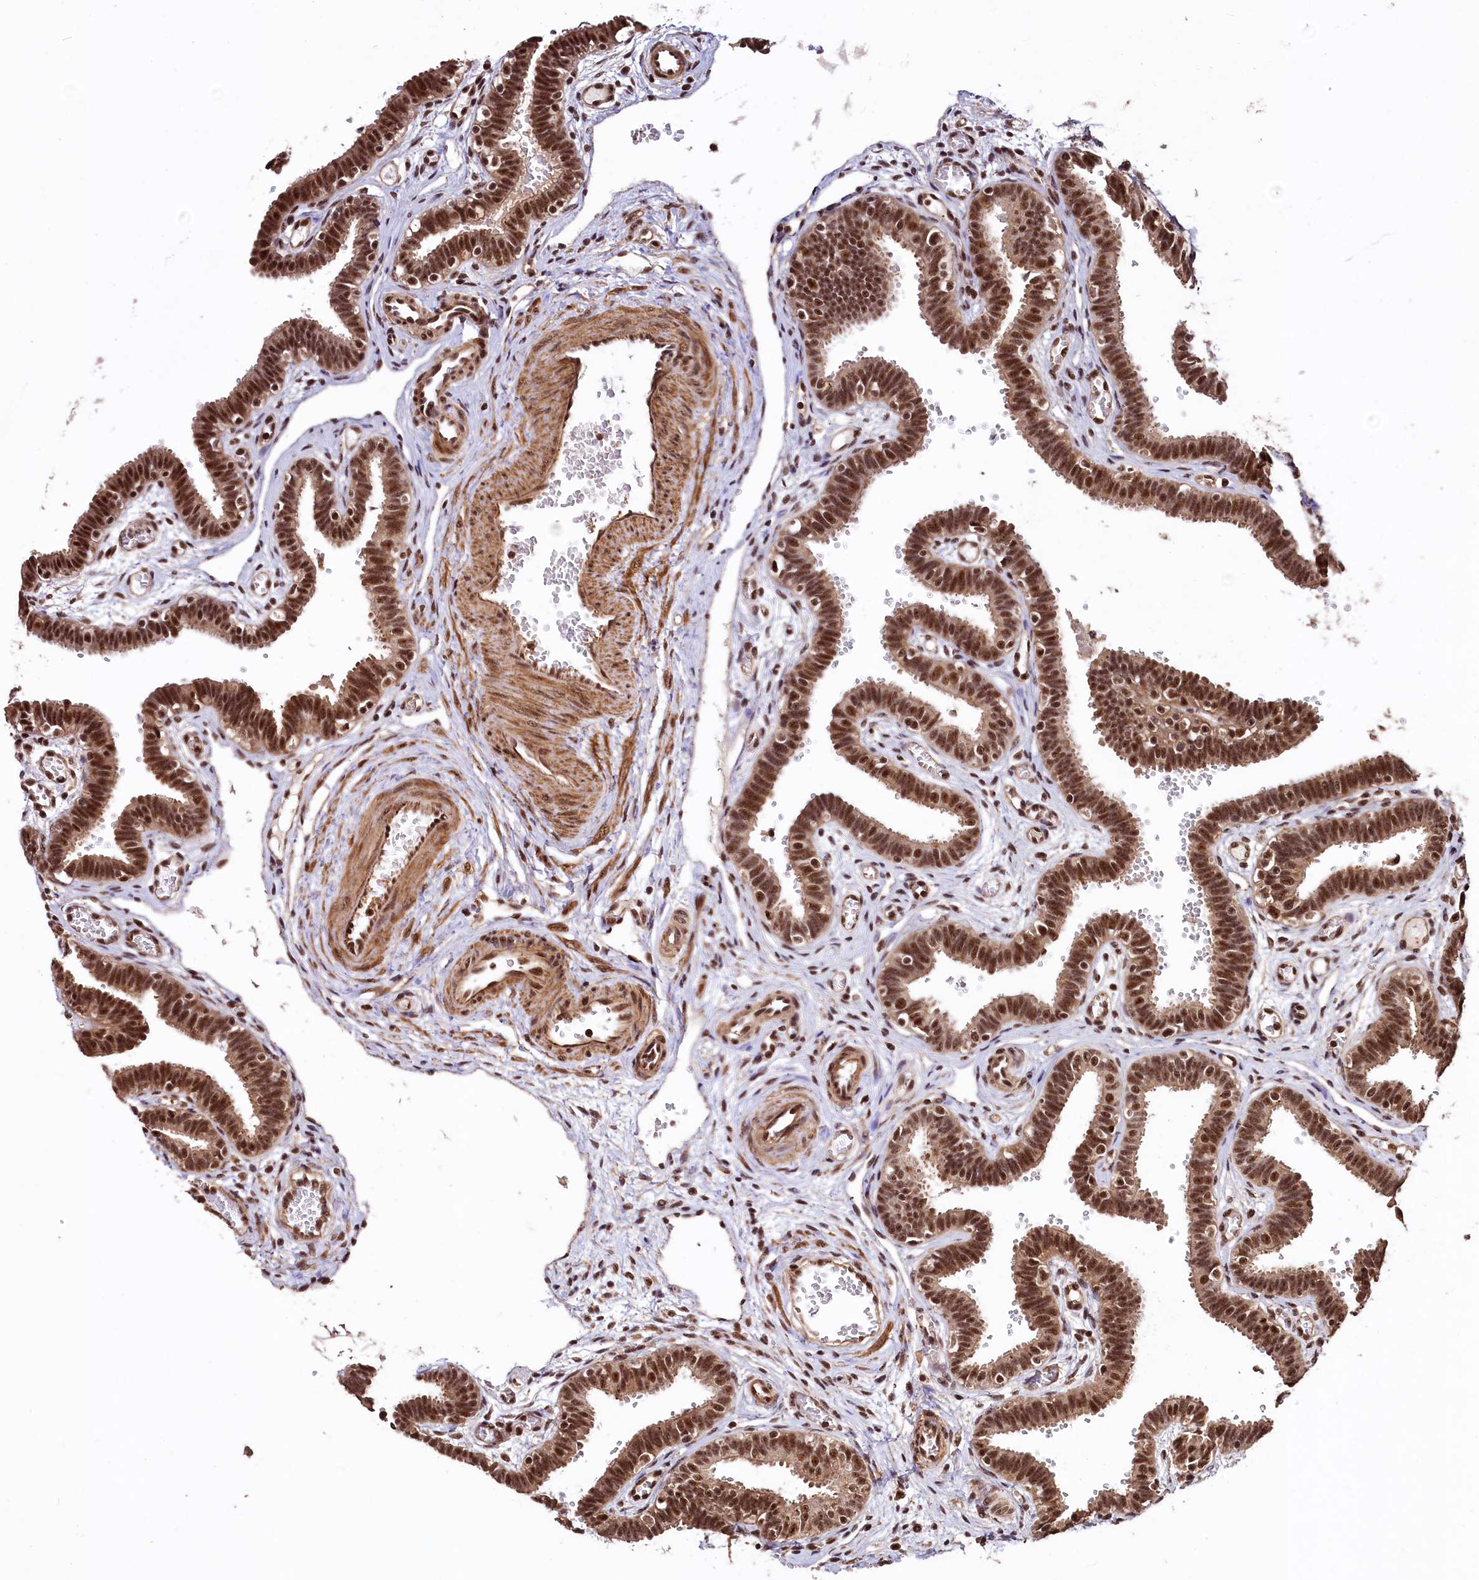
{"staining": {"intensity": "strong", "quantity": ">75%", "location": "nuclear"}, "tissue": "fallopian tube", "cell_type": "Glandular cells", "image_type": "normal", "snomed": [{"axis": "morphology", "description": "Normal tissue, NOS"}, {"axis": "topography", "description": "Fallopian tube"}, {"axis": "topography", "description": "Placenta"}], "caption": "This photomicrograph exhibits IHC staining of benign fallopian tube, with high strong nuclear staining in about >75% of glandular cells.", "gene": "SFSWAP", "patient": {"sex": "female", "age": 32}}